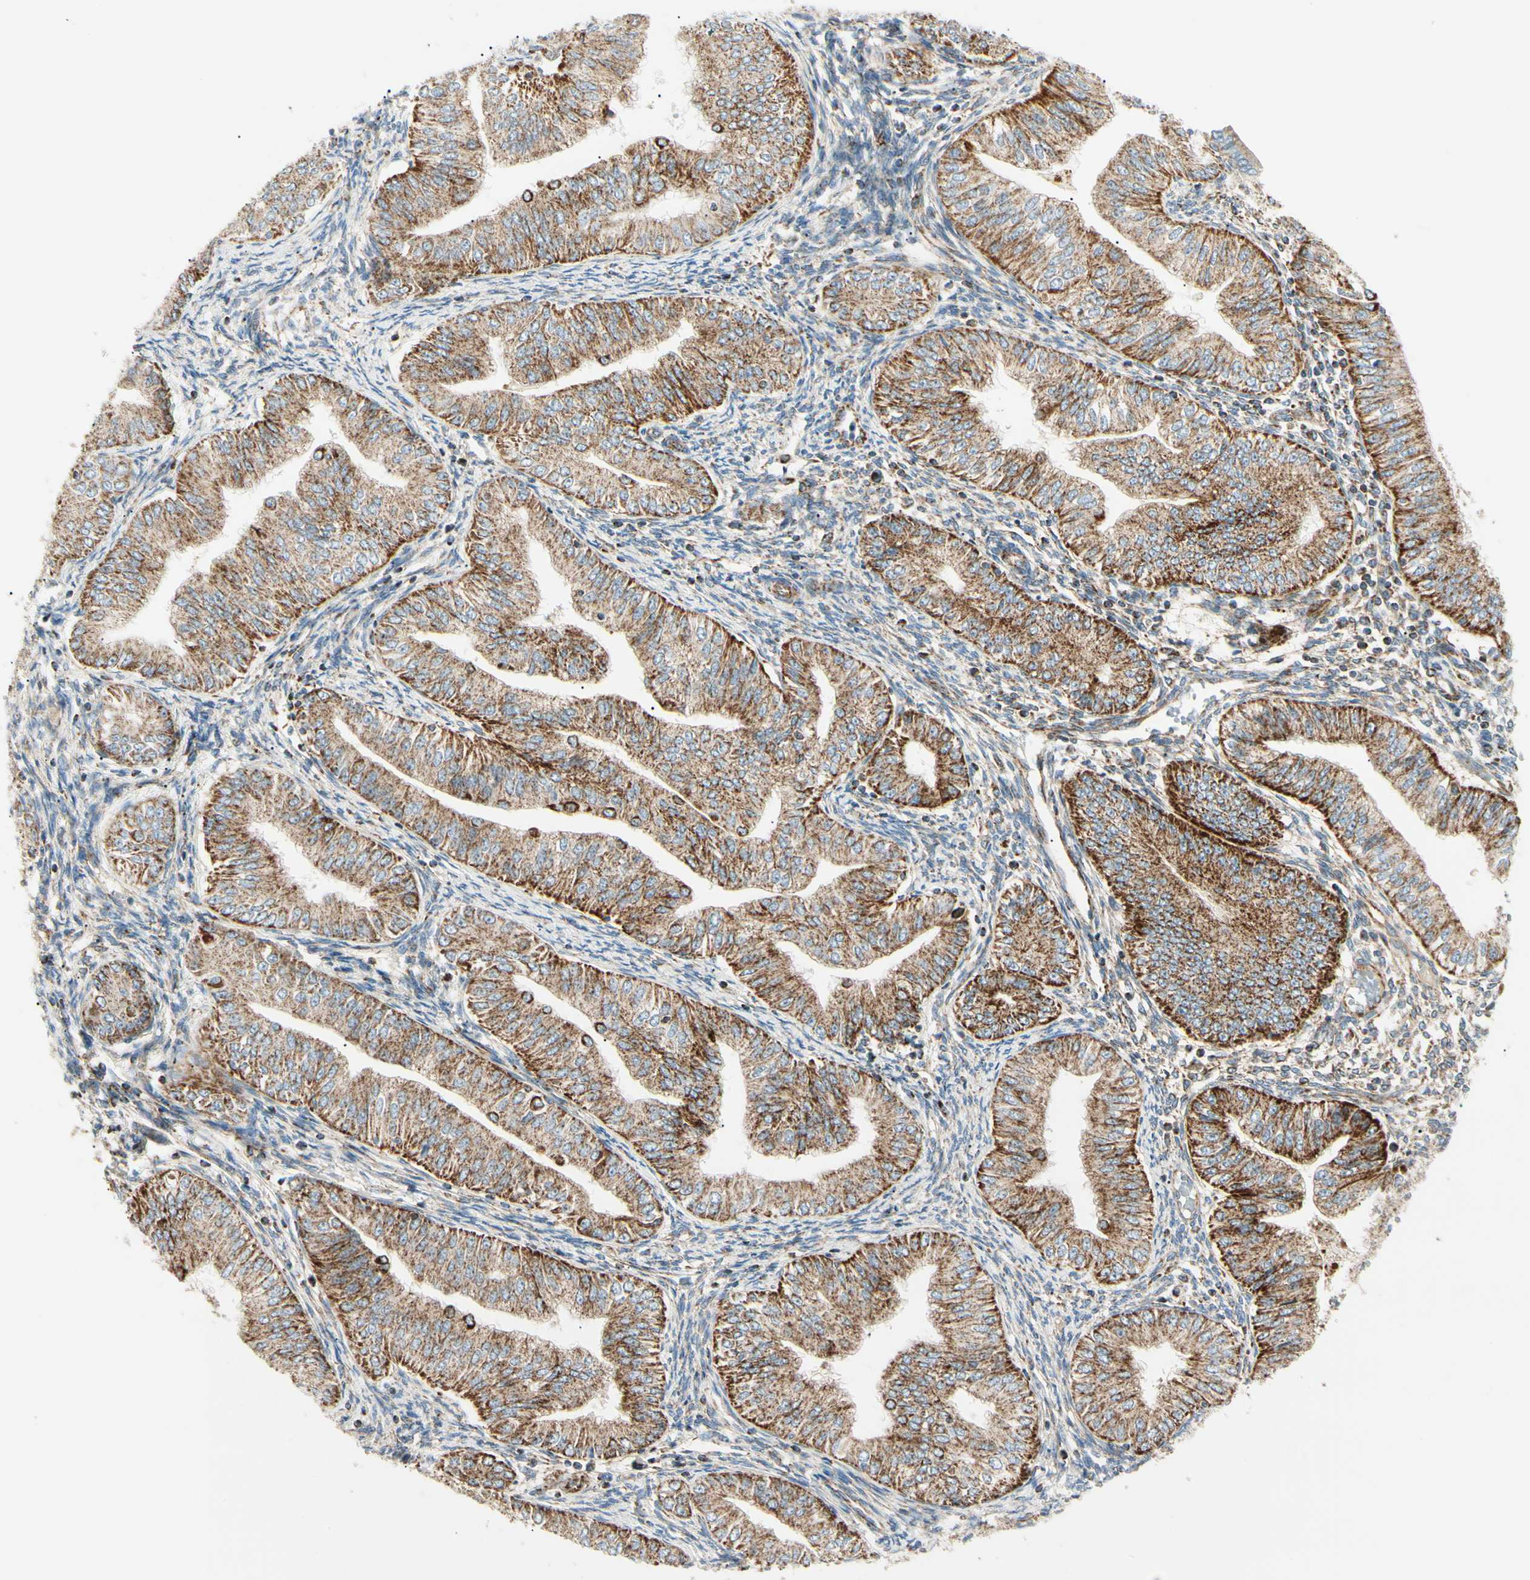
{"staining": {"intensity": "strong", "quantity": ">75%", "location": "cytoplasmic/membranous"}, "tissue": "endometrial cancer", "cell_type": "Tumor cells", "image_type": "cancer", "snomed": [{"axis": "morphology", "description": "Normal tissue, NOS"}, {"axis": "morphology", "description": "Adenocarcinoma, NOS"}, {"axis": "topography", "description": "Endometrium"}], "caption": "This is an image of immunohistochemistry (IHC) staining of endometrial cancer (adenocarcinoma), which shows strong staining in the cytoplasmic/membranous of tumor cells.", "gene": "TBC1D10A", "patient": {"sex": "female", "age": 53}}